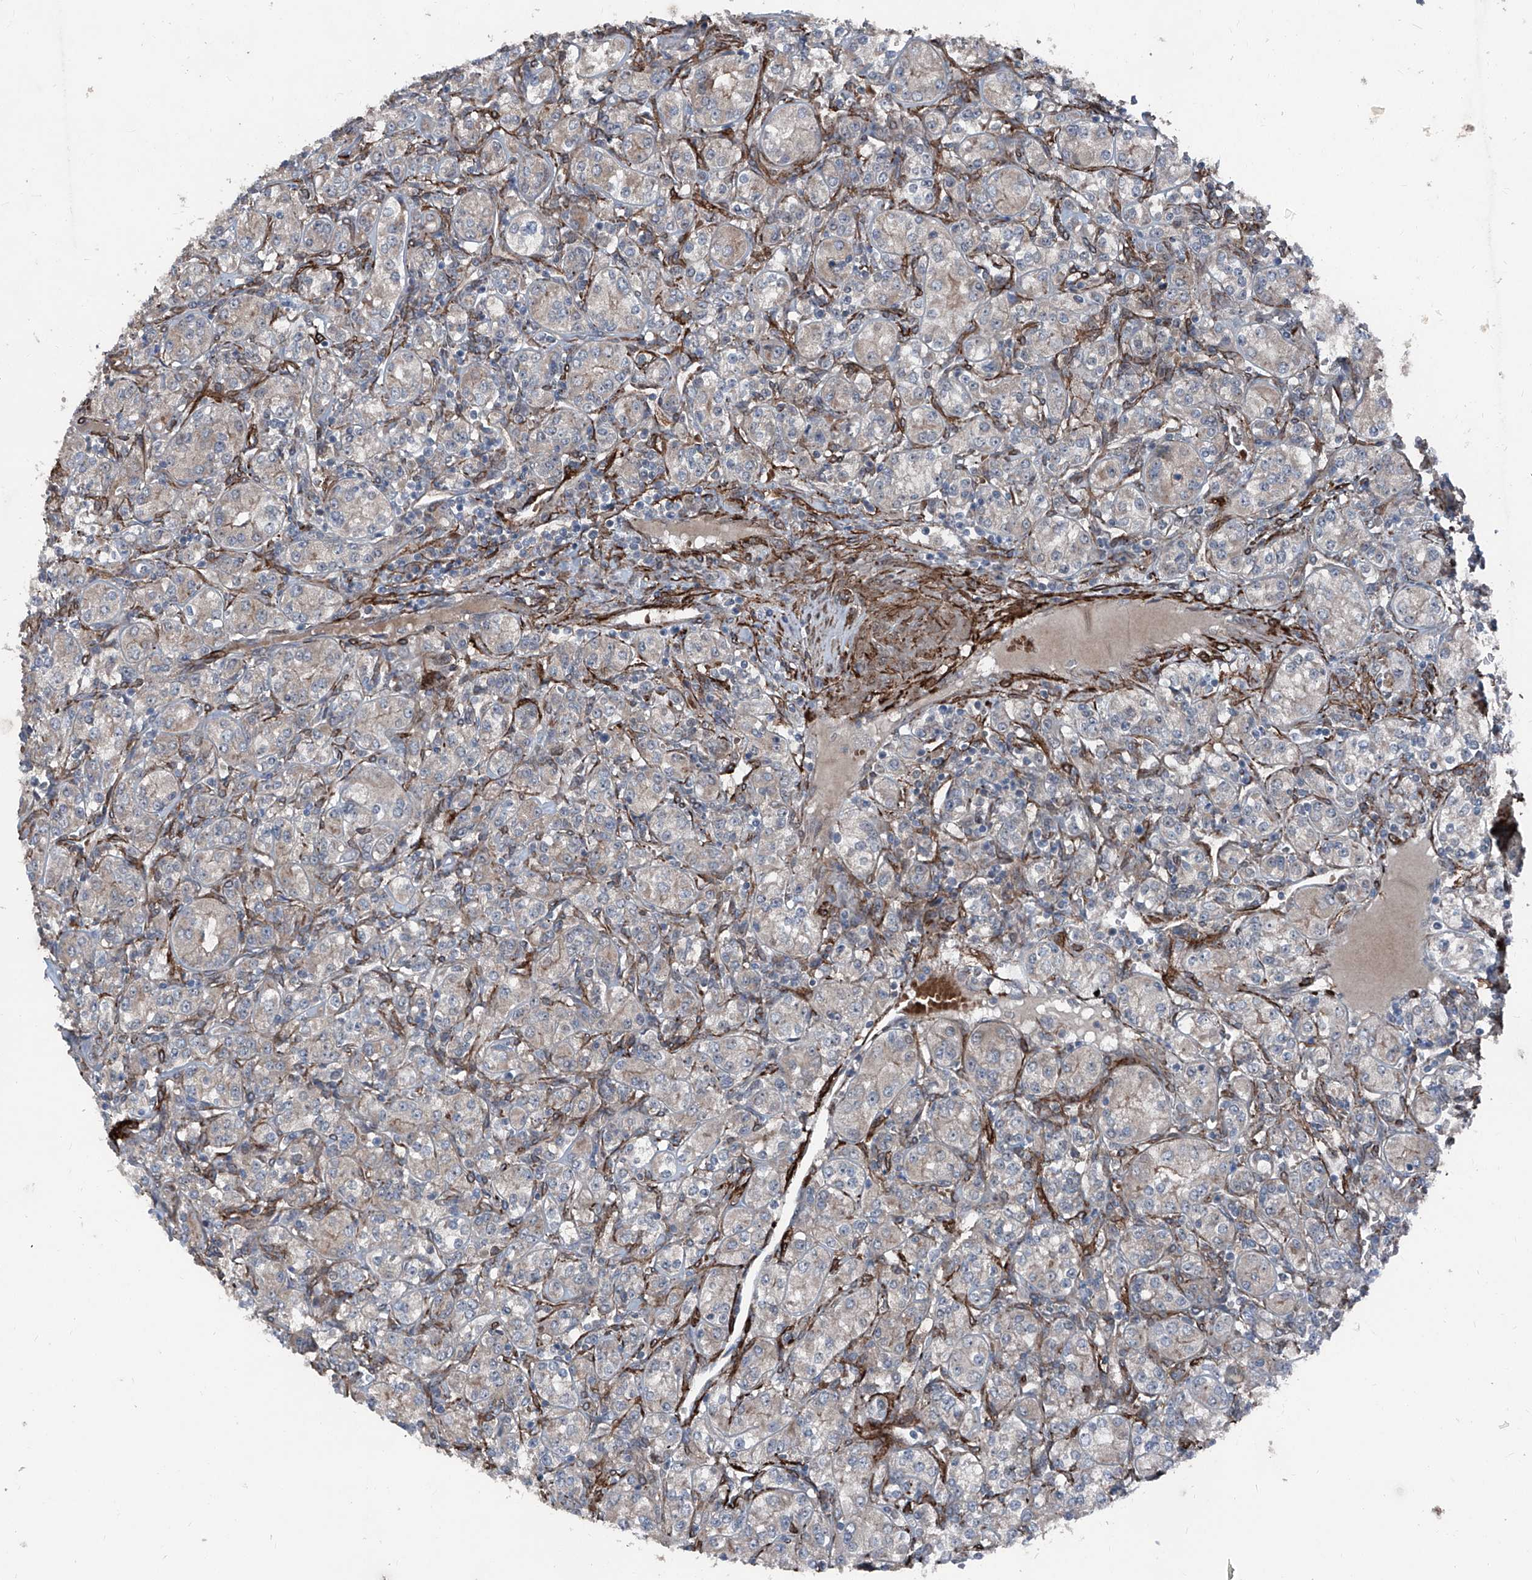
{"staining": {"intensity": "negative", "quantity": "none", "location": "none"}, "tissue": "renal cancer", "cell_type": "Tumor cells", "image_type": "cancer", "snomed": [{"axis": "morphology", "description": "Adenocarcinoma, NOS"}, {"axis": "topography", "description": "Kidney"}], "caption": "The micrograph exhibits no significant positivity in tumor cells of renal cancer (adenocarcinoma).", "gene": "COA7", "patient": {"sex": "male", "age": 77}}